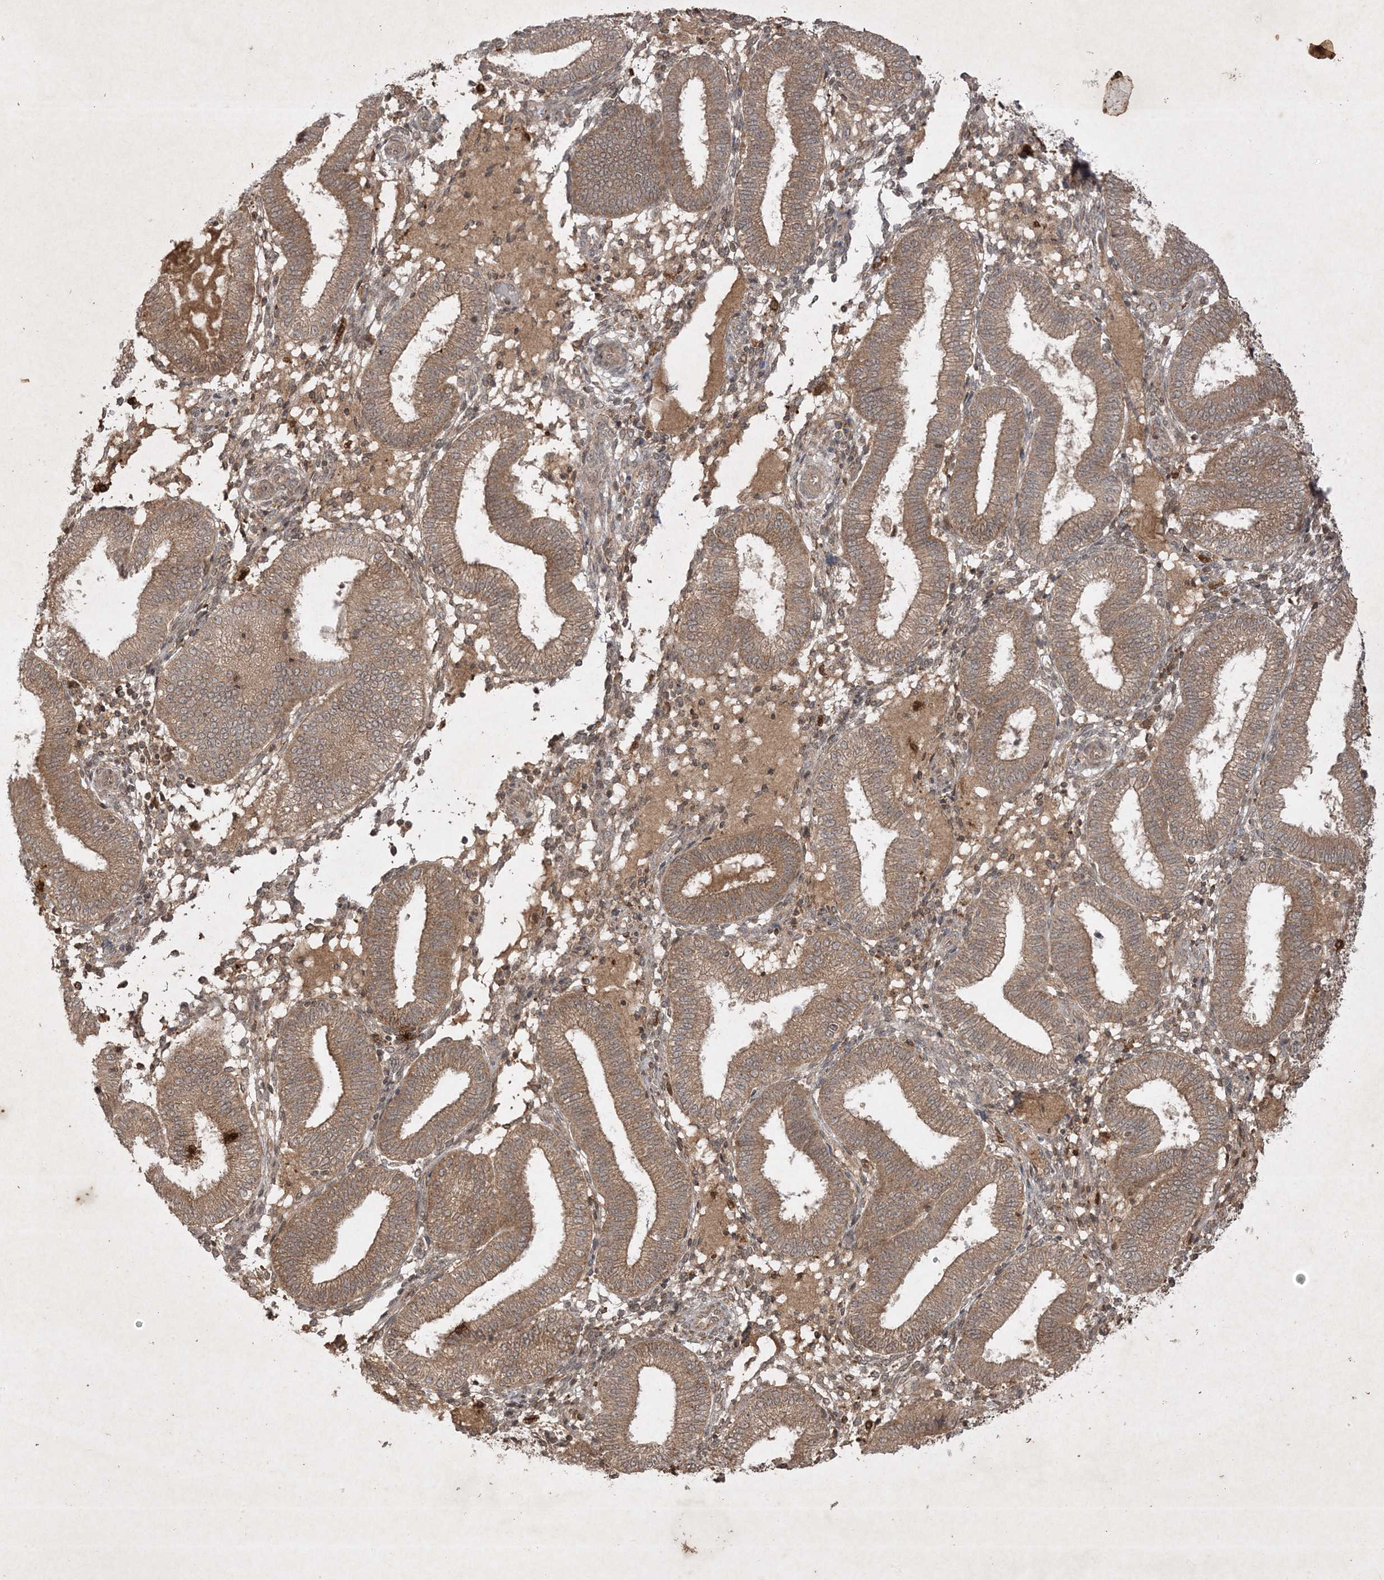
{"staining": {"intensity": "weak", "quantity": ">75%", "location": "cytoplasmic/membranous"}, "tissue": "endometrium", "cell_type": "Cells in endometrial stroma", "image_type": "normal", "snomed": [{"axis": "morphology", "description": "Normal tissue, NOS"}, {"axis": "topography", "description": "Endometrium"}], "caption": "This histopathology image shows immunohistochemistry (IHC) staining of normal endometrium, with low weak cytoplasmic/membranous positivity in about >75% of cells in endometrial stroma.", "gene": "PTK6", "patient": {"sex": "female", "age": 39}}